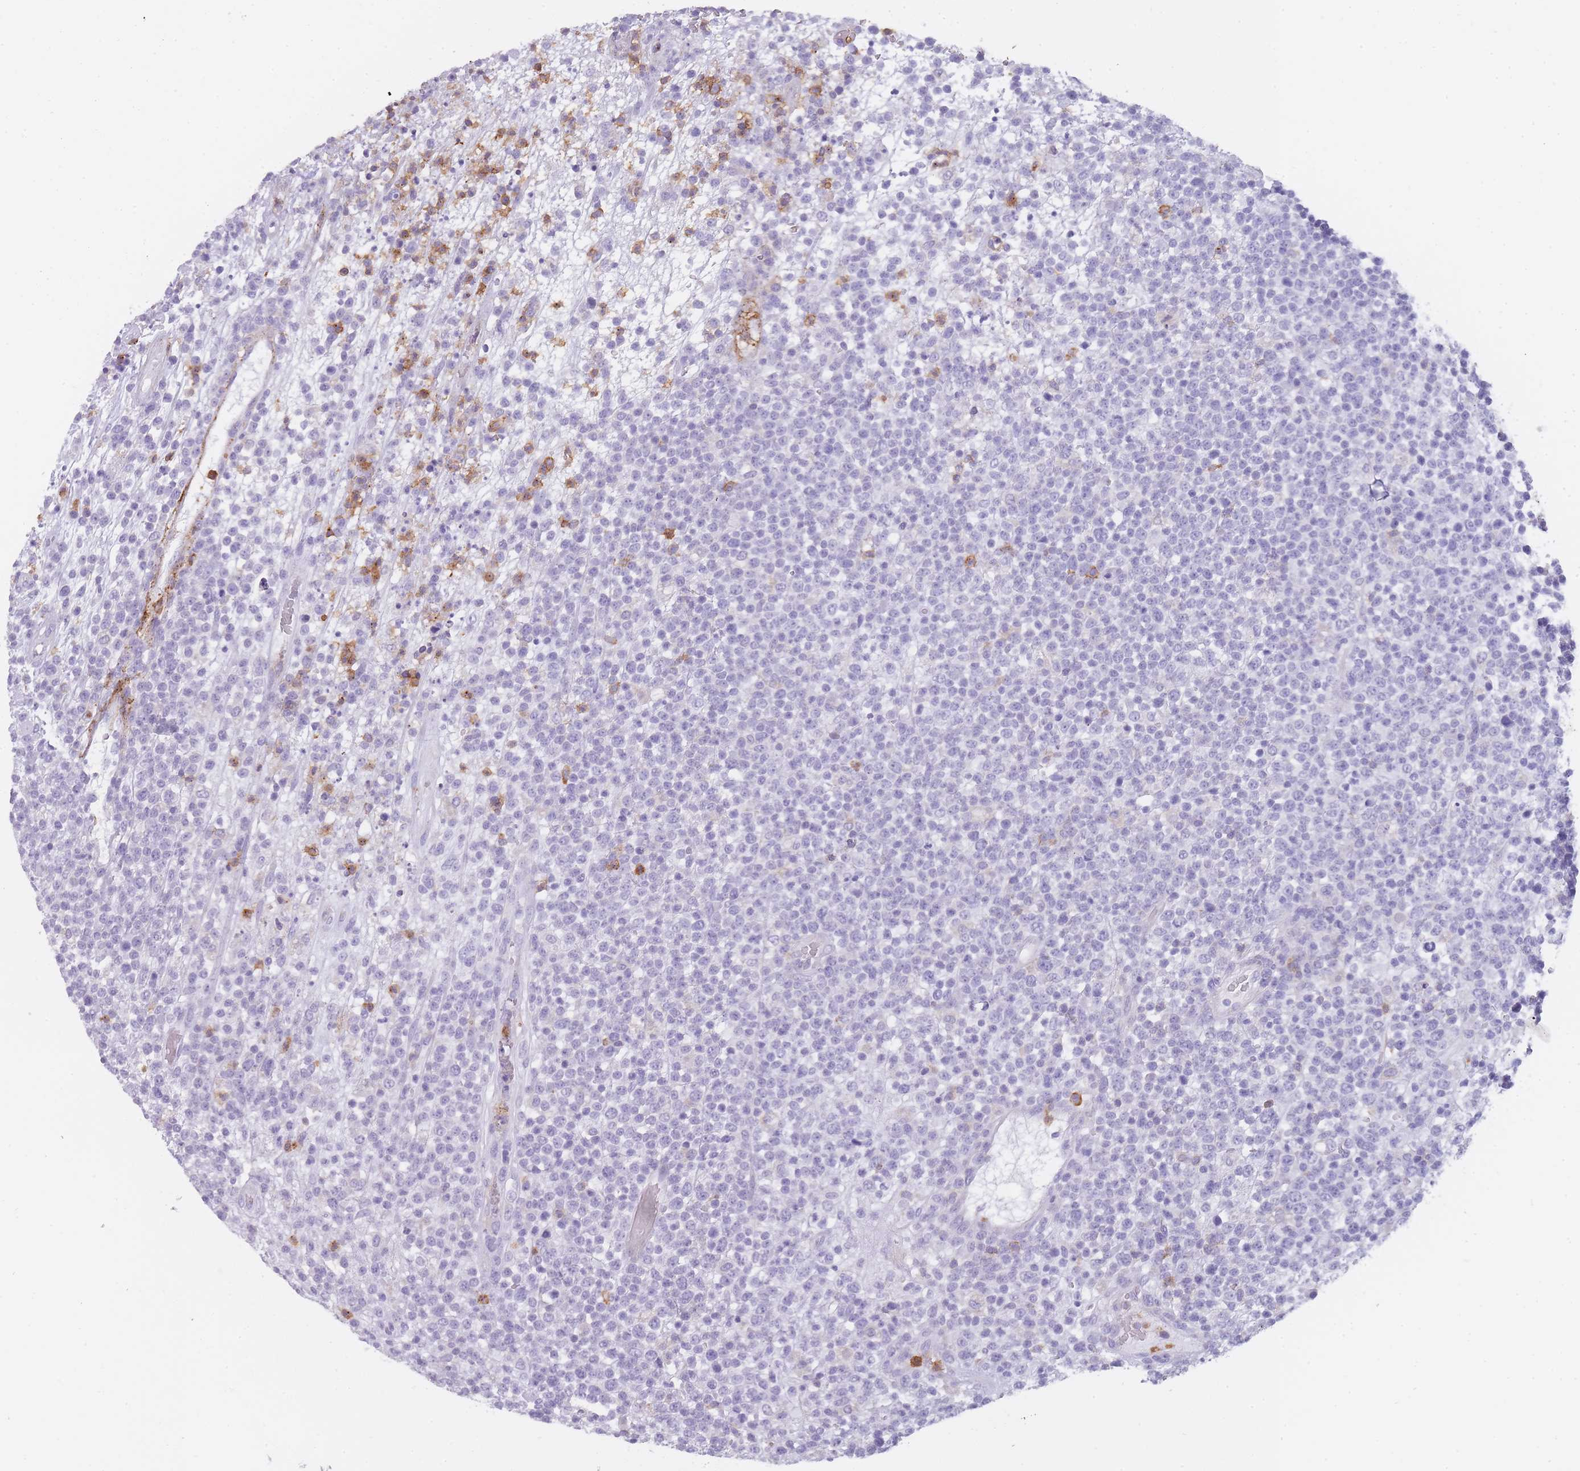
{"staining": {"intensity": "negative", "quantity": "none", "location": "none"}, "tissue": "lymphoma", "cell_type": "Tumor cells", "image_type": "cancer", "snomed": [{"axis": "morphology", "description": "Malignant lymphoma, non-Hodgkin's type, High grade"}, {"axis": "topography", "description": "Colon"}], "caption": "A high-resolution image shows immunohistochemistry staining of high-grade malignant lymphoma, non-Hodgkin's type, which shows no significant expression in tumor cells.", "gene": "CR1L", "patient": {"sex": "female", "age": 53}}